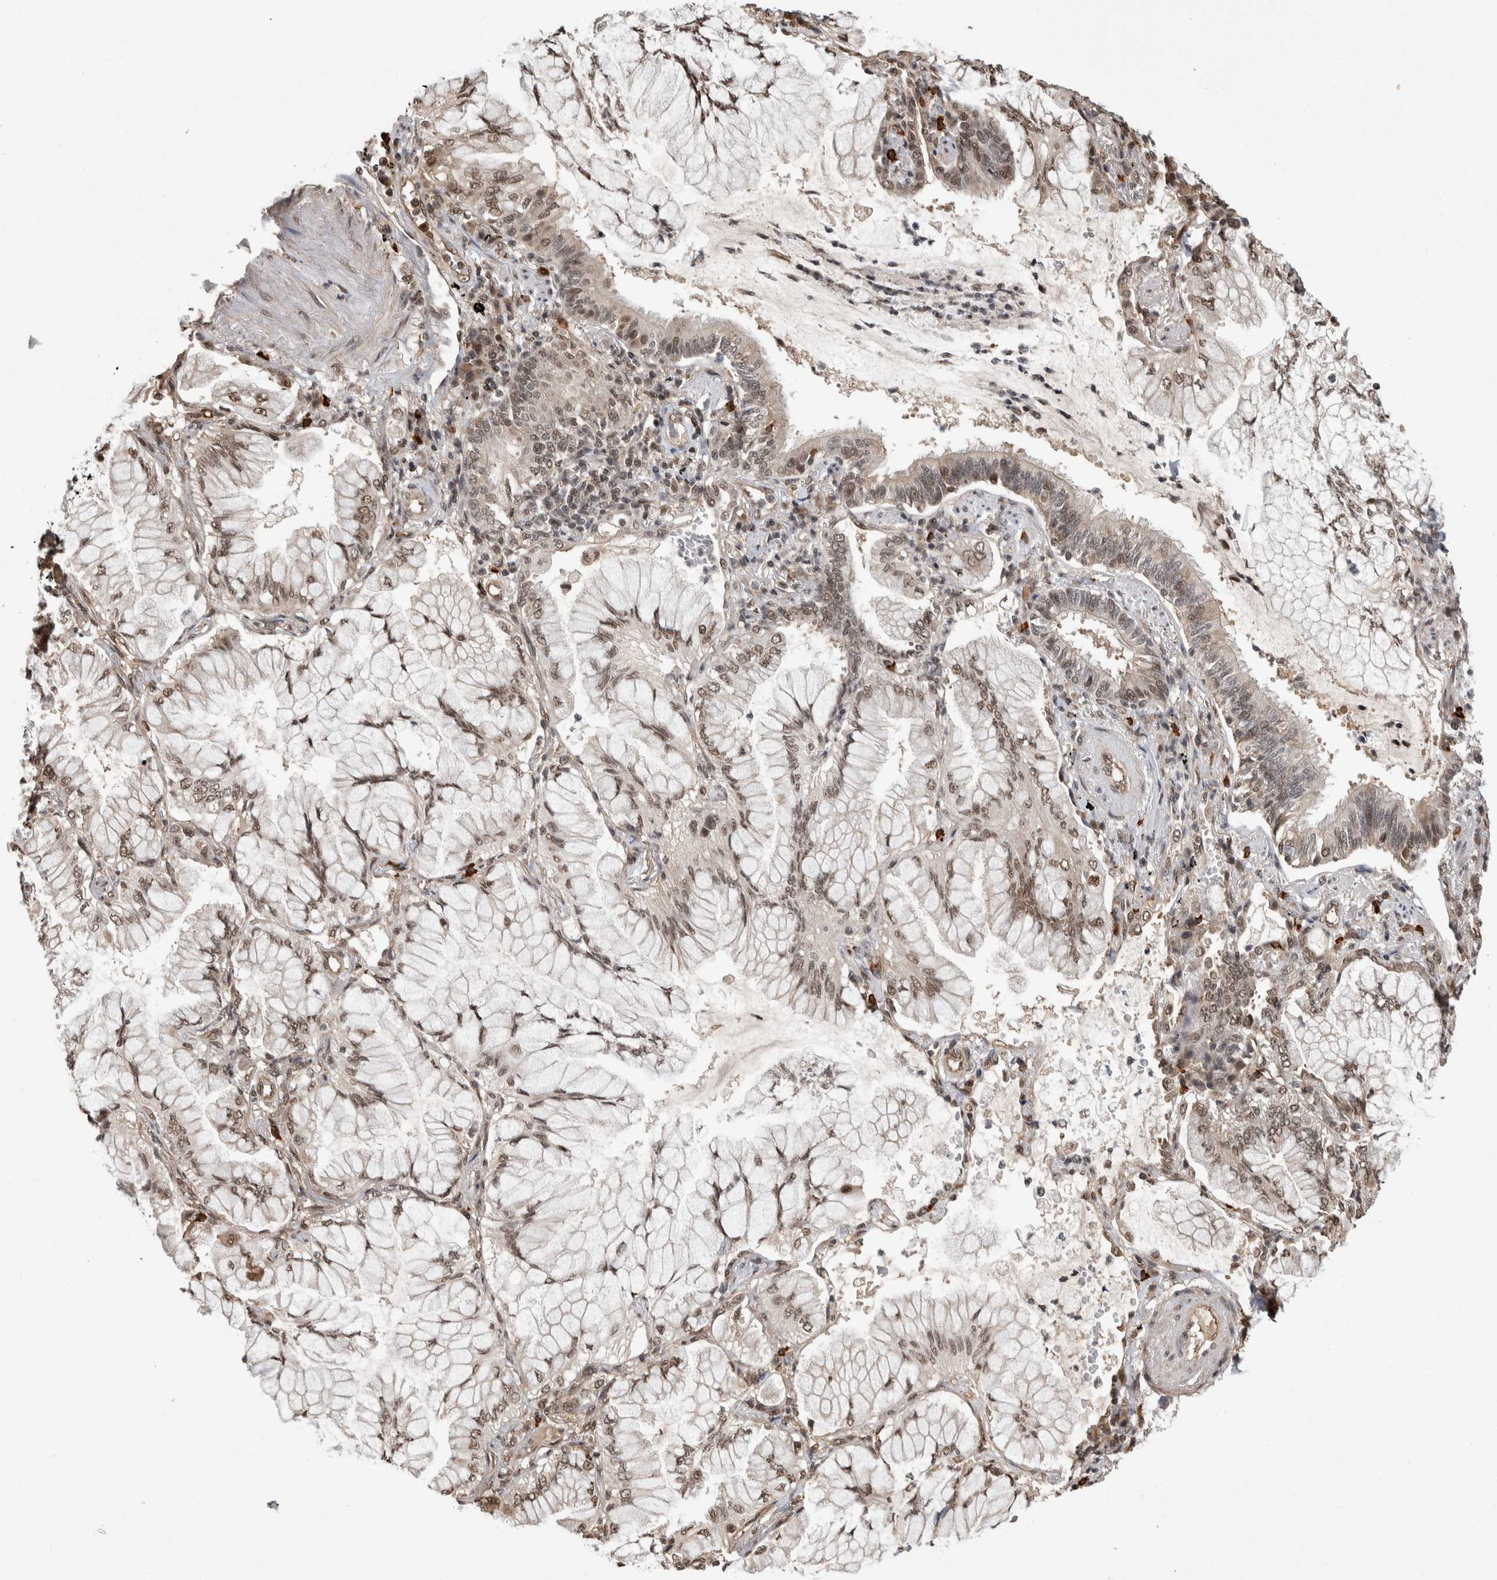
{"staining": {"intensity": "moderate", "quantity": ">75%", "location": "nuclear"}, "tissue": "lung cancer", "cell_type": "Tumor cells", "image_type": "cancer", "snomed": [{"axis": "morphology", "description": "Adenocarcinoma, NOS"}, {"axis": "topography", "description": "Lung"}], "caption": "A brown stain highlights moderate nuclear staining of a protein in lung cancer tumor cells.", "gene": "ZNF592", "patient": {"sex": "female", "age": 70}}